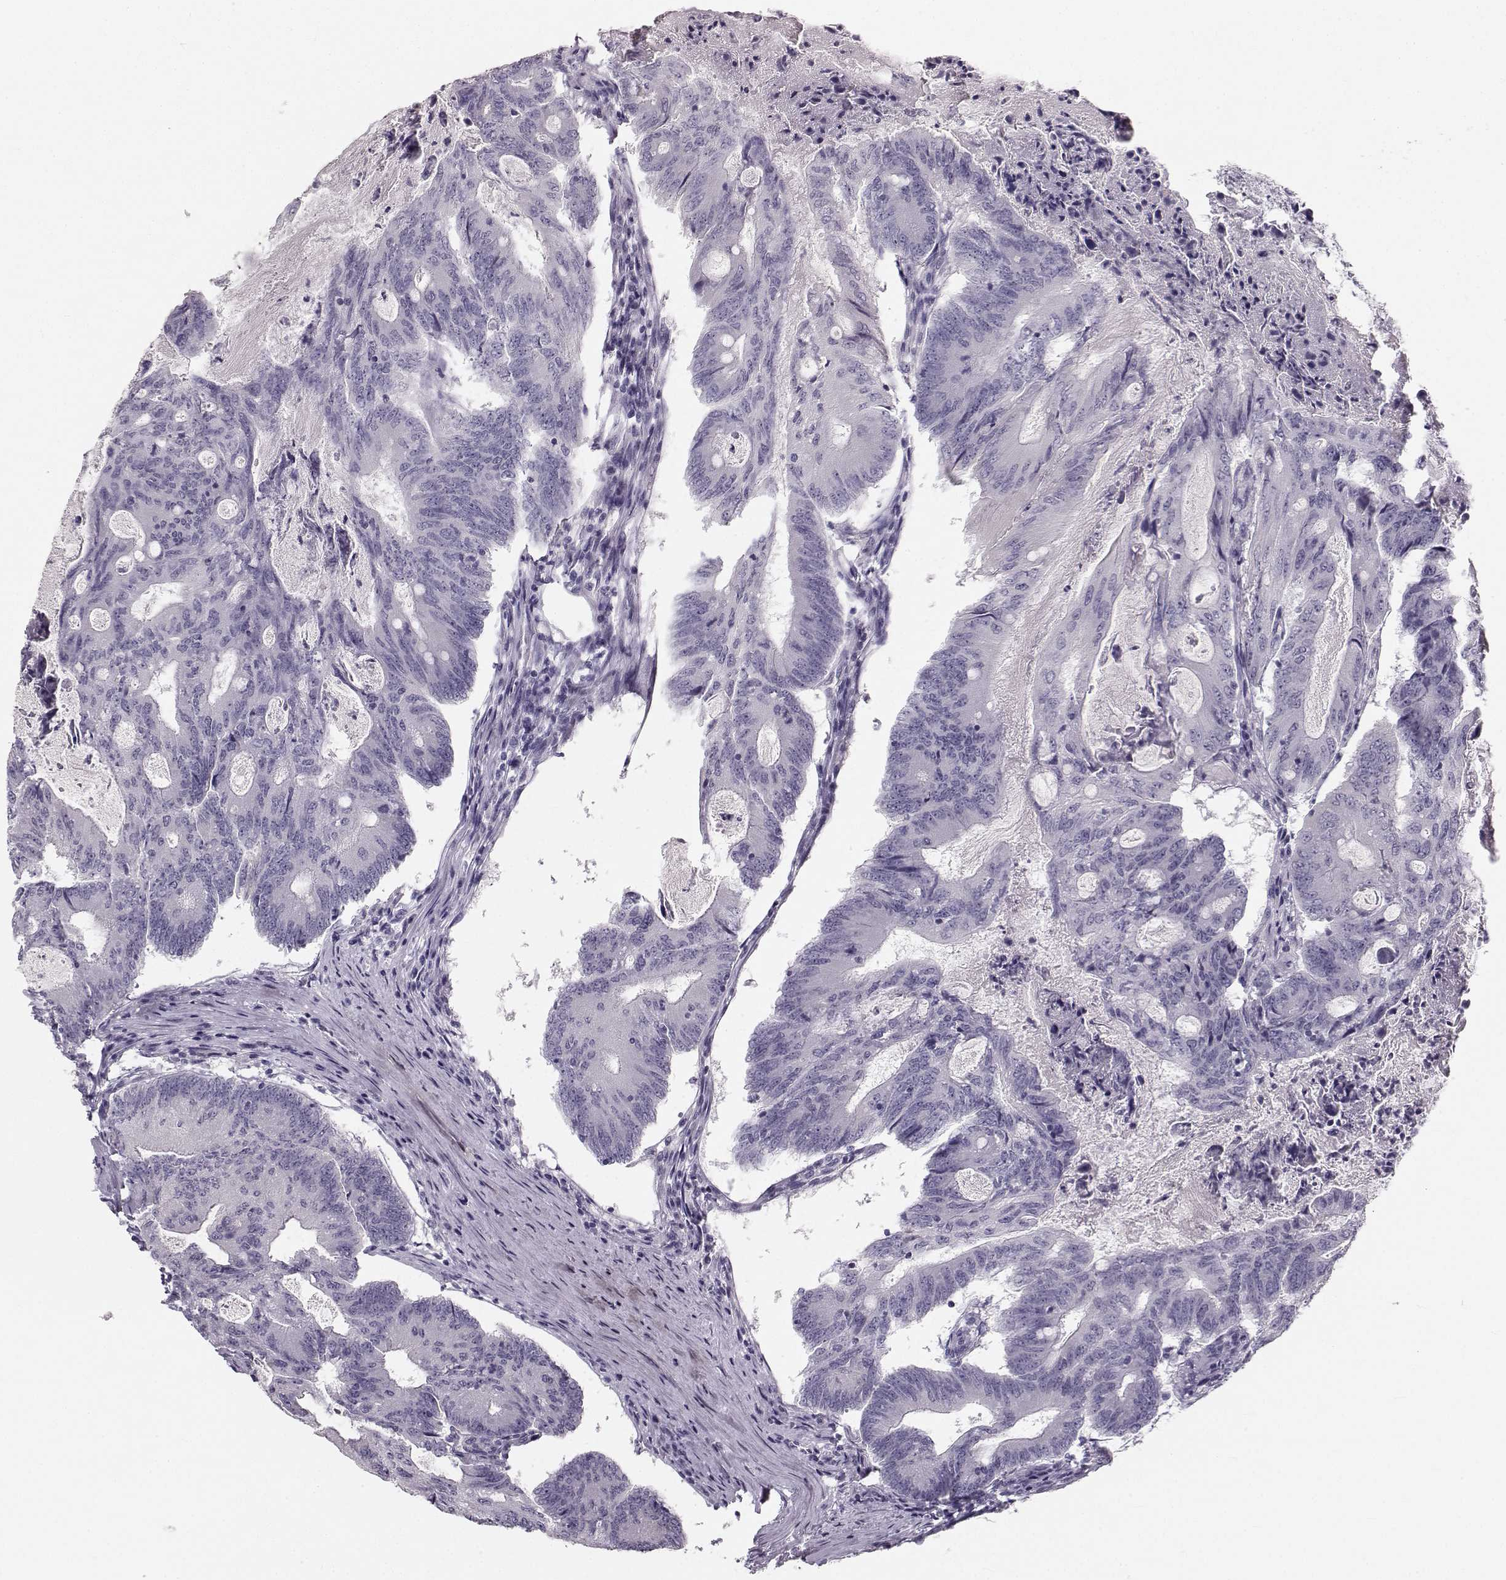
{"staining": {"intensity": "negative", "quantity": "none", "location": "none"}, "tissue": "colorectal cancer", "cell_type": "Tumor cells", "image_type": "cancer", "snomed": [{"axis": "morphology", "description": "Adenocarcinoma, NOS"}, {"axis": "topography", "description": "Colon"}], "caption": "A photomicrograph of human adenocarcinoma (colorectal) is negative for staining in tumor cells.", "gene": "OIP5", "patient": {"sex": "female", "age": 70}}